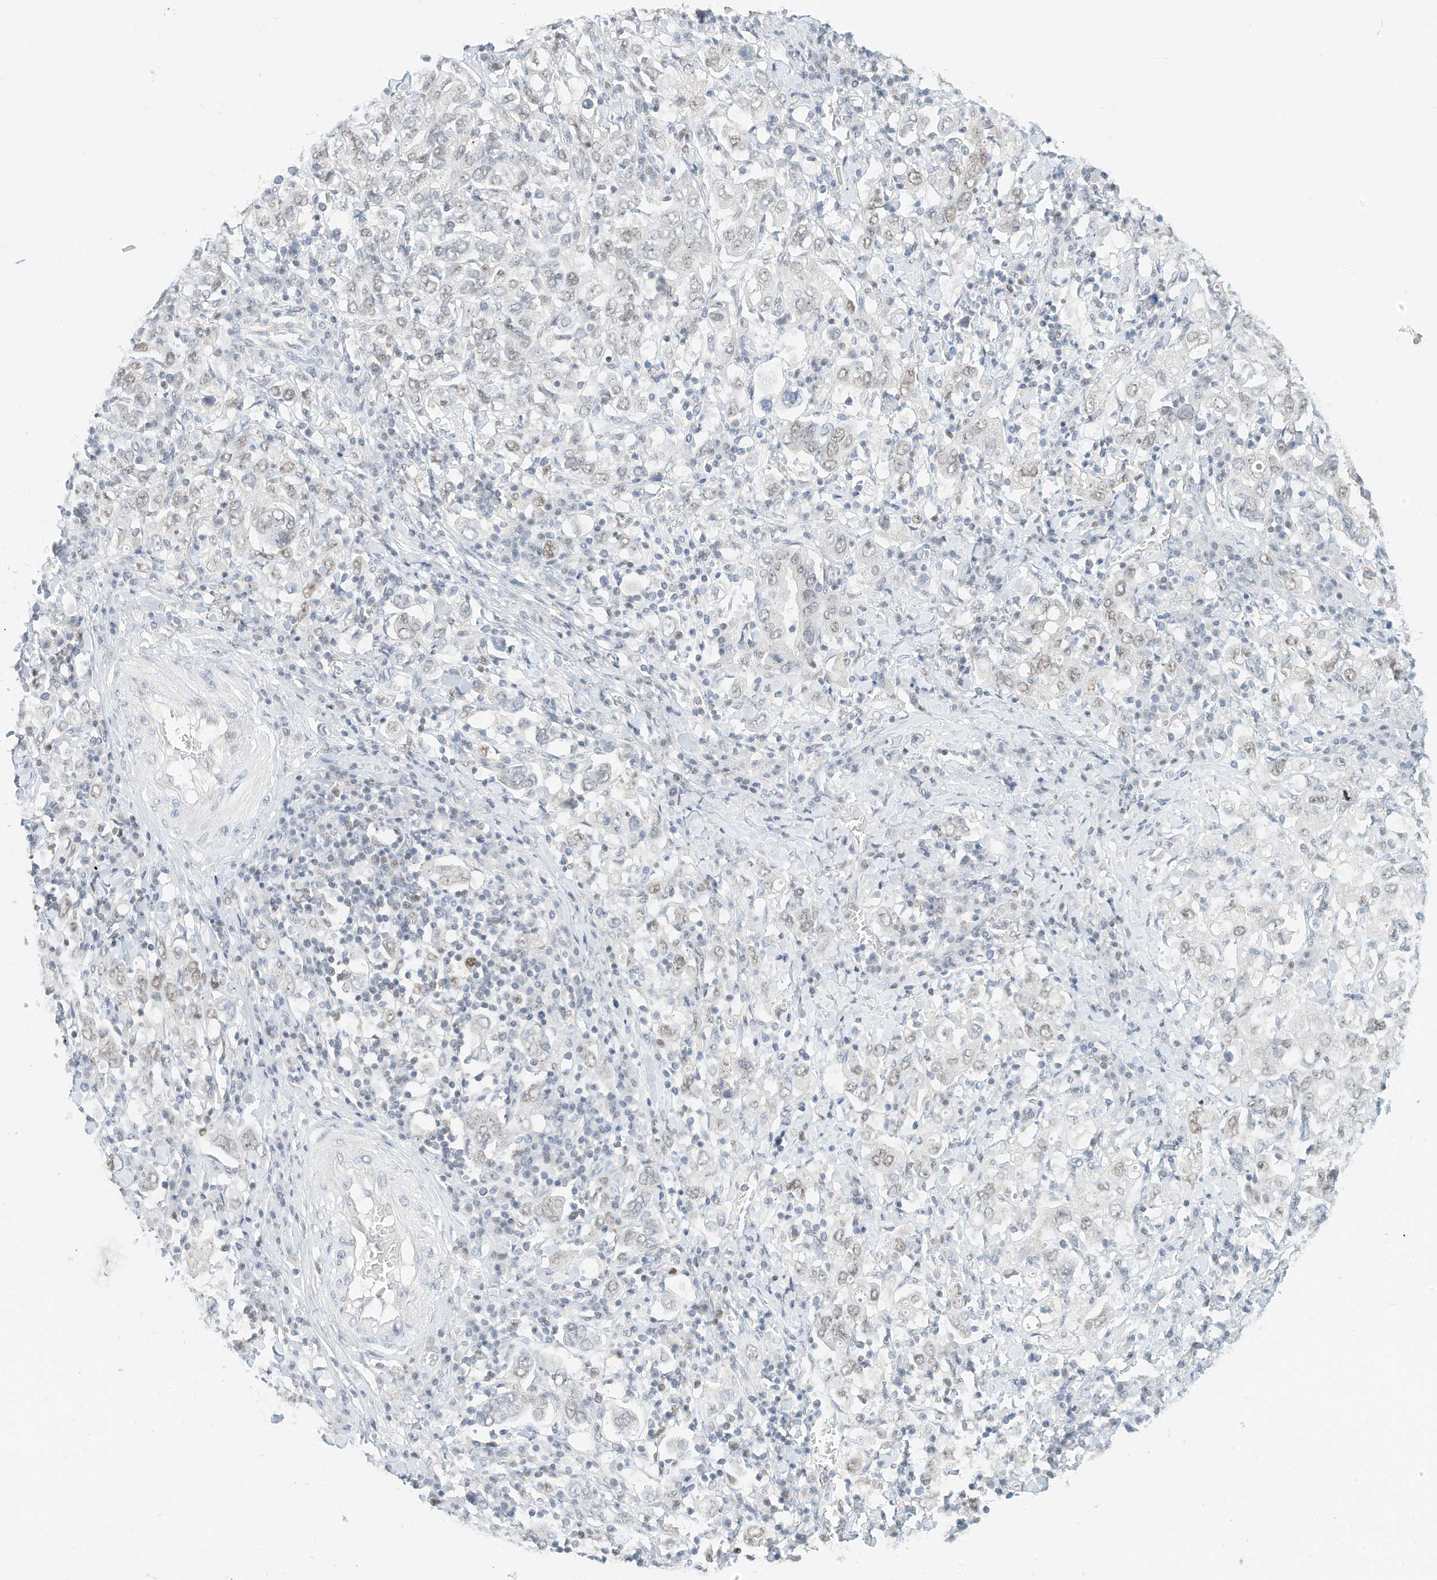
{"staining": {"intensity": "weak", "quantity": "<25%", "location": "nuclear"}, "tissue": "stomach cancer", "cell_type": "Tumor cells", "image_type": "cancer", "snomed": [{"axis": "morphology", "description": "Adenocarcinoma, NOS"}, {"axis": "topography", "description": "Stomach, upper"}], "caption": "This histopathology image is of adenocarcinoma (stomach) stained with immunohistochemistry (IHC) to label a protein in brown with the nuclei are counter-stained blue. There is no expression in tumor cells.", "gene": "OGT", "patient": {"sex": "male", "age": 62}}